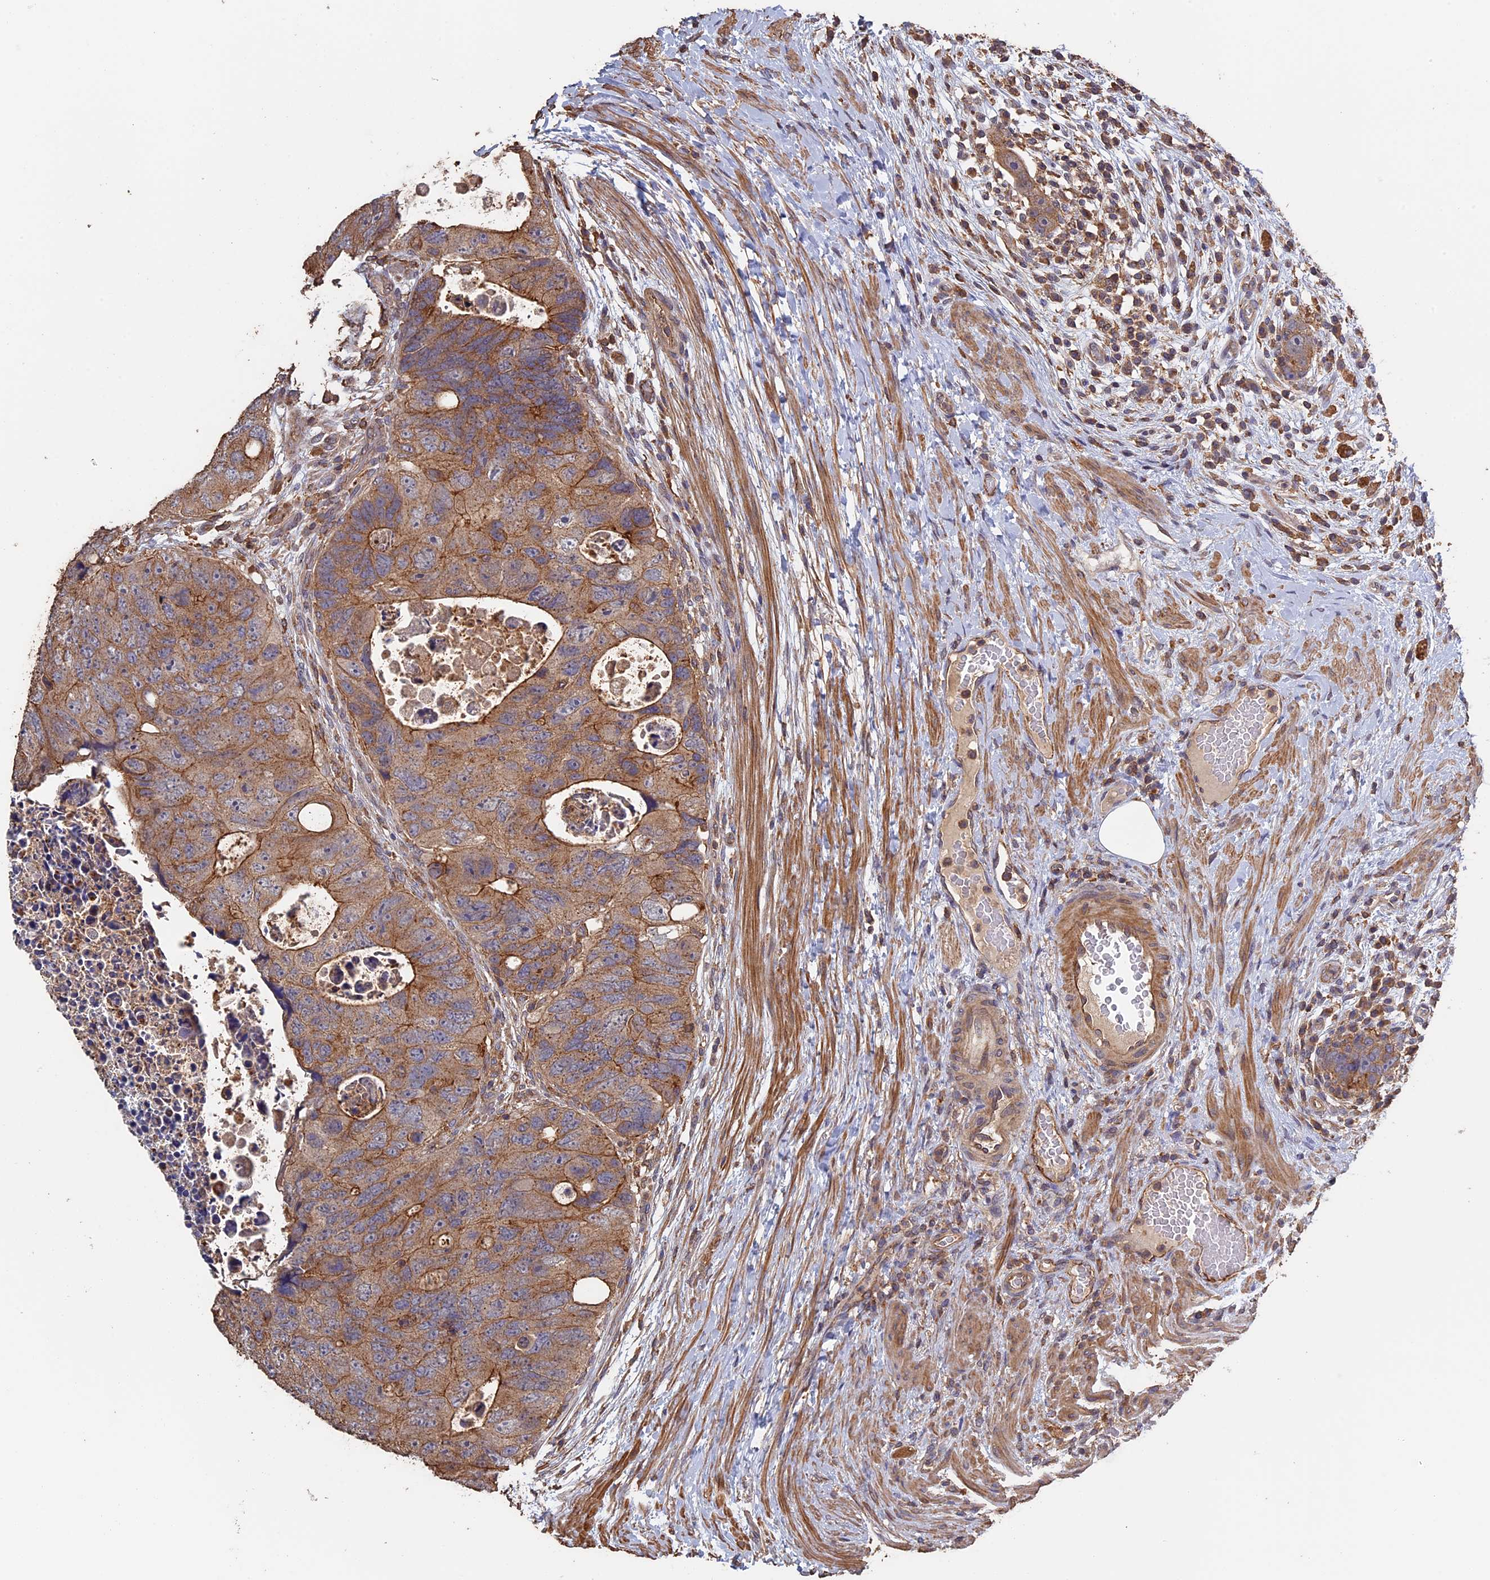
{"staining": {"intensity": "moderate", "quantity": ">75%", "location": "cytoplasmic/membranous"}, "tissue": "colorectal cancer", "cell_type": "Tumor cells", "image_type": "cancer", "snomed": [{"axis": "morphology", "description": "Adenocarcinoma, NOS"}, {"axis": "topography", "description": "Rectum"}], "caption": "Brown immunohistochemical staining in adenocarcinoma (colorectal) exhibits moderate cytoplasmic/membranous expression in about >75% of tumor cells.", "gene": "PIGQ", "patient": {"sex": "male", "age": 59}}